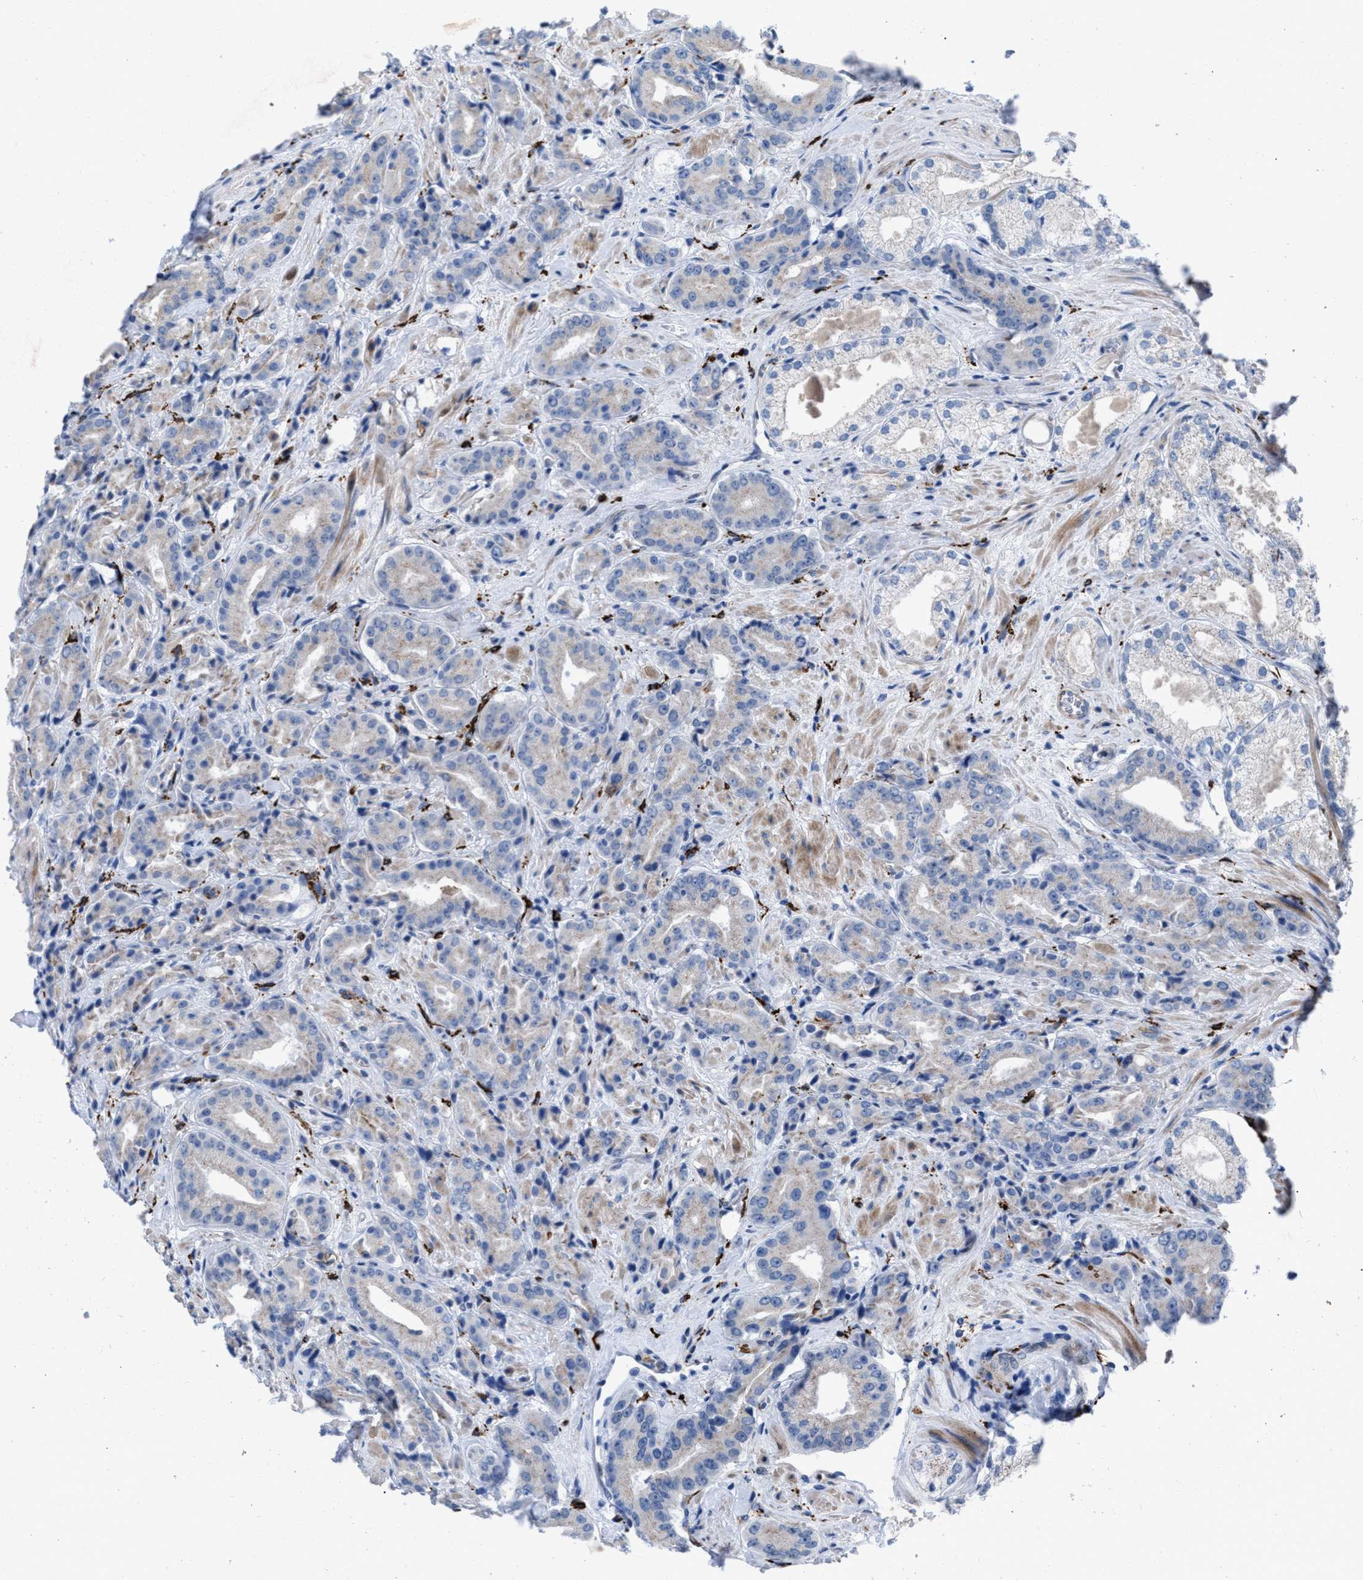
{"staining": {"intensity": "weak", "quantity": "<25%", "location": "cytoplasmic/membranous"}, "tissue": "prostate cancer", "cell_type": "Tumor cells", "image_type": "cancer", "snomed": [{"axis": "morphology", "description": "Adenocarcinoma, High grade"}, {"axis": "topography", "description": "Prostate"}], "caption": "An image of prostate adenocarcinoma (high-grade) stained for a protein demonstrates no brown staining in tumor cells. The staining was performed using DAB (3,3'-diaminobenzidine) to visualize the protein expression in brown, while the nuclei were stained in blue with hematoxylin (Magnification: 20x).", "gene": "SLC47A1", "patient": {"sex": "male", "age": 71}}